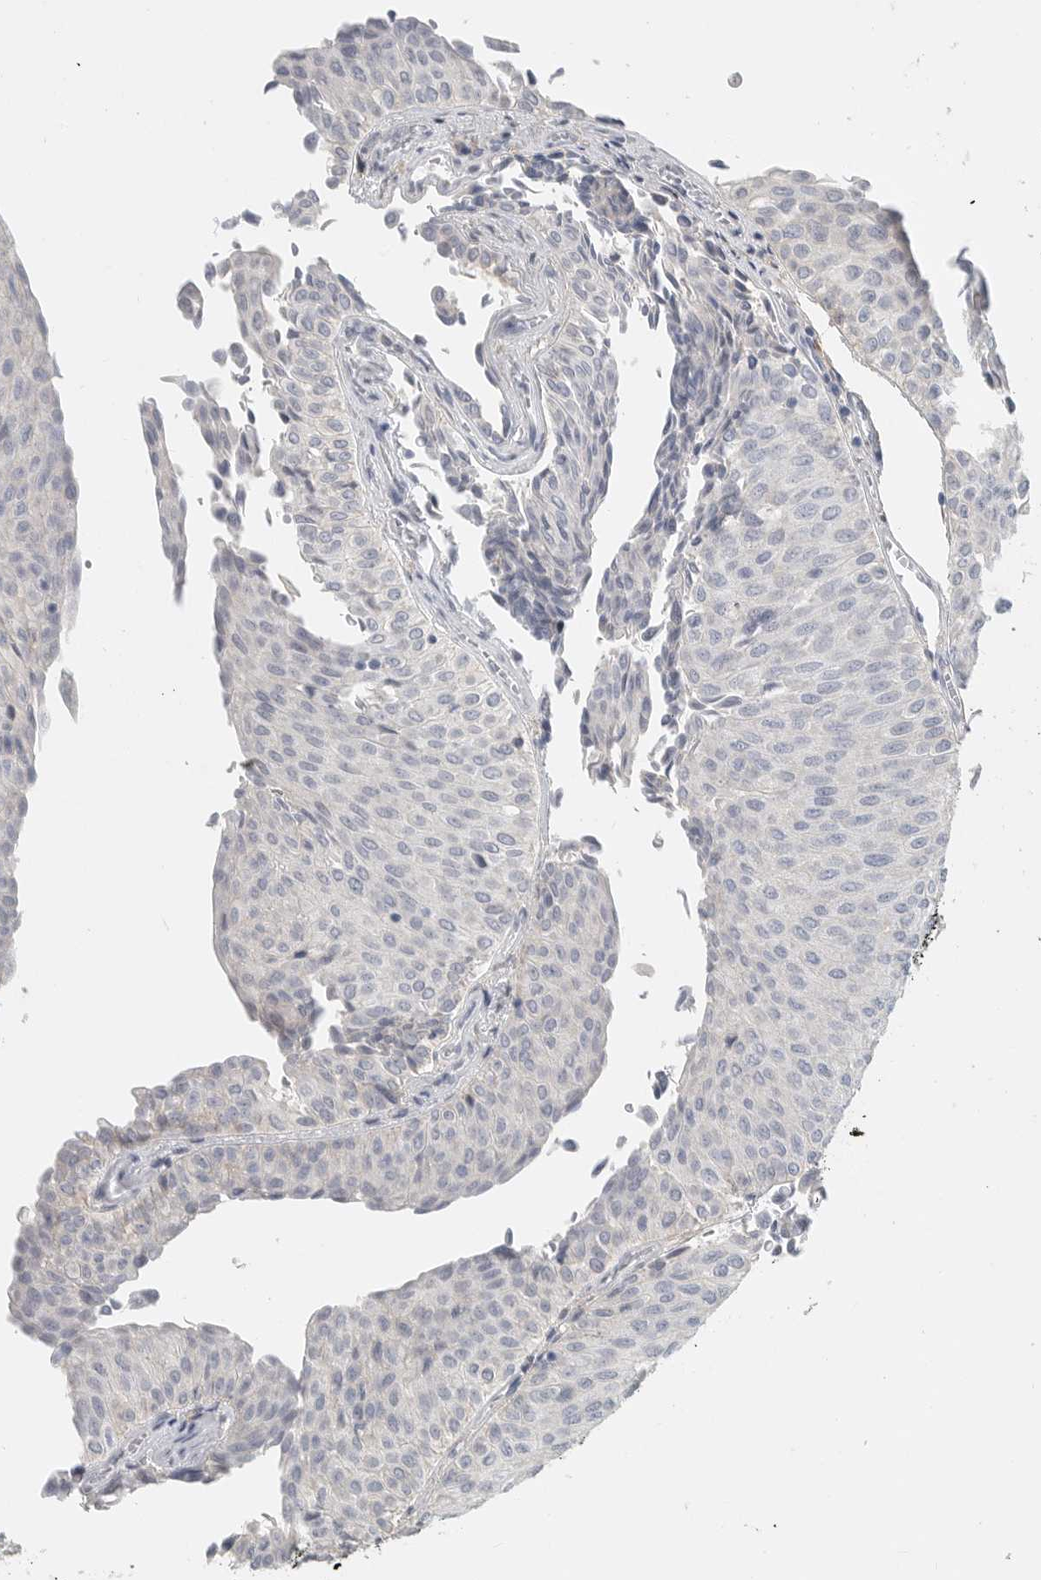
{"staining": {"intensity": "negative", "quantity": "none", "location": "none"}, "tissue": "urothelial cancer", "cell_type": "Tumor cells", "image_type": "cancer", "snomed": [{"axis": "morphology", "description": "Urothelial carcinoma, Low grade"}, {"axis": "topography", "description": "Urinary bladder"}], "caption": "Tumor cells show no significant staining in low-grade urothelial carcinoma.", "gene": "PAM", "patient": {"sex": "male", "age": 78}}